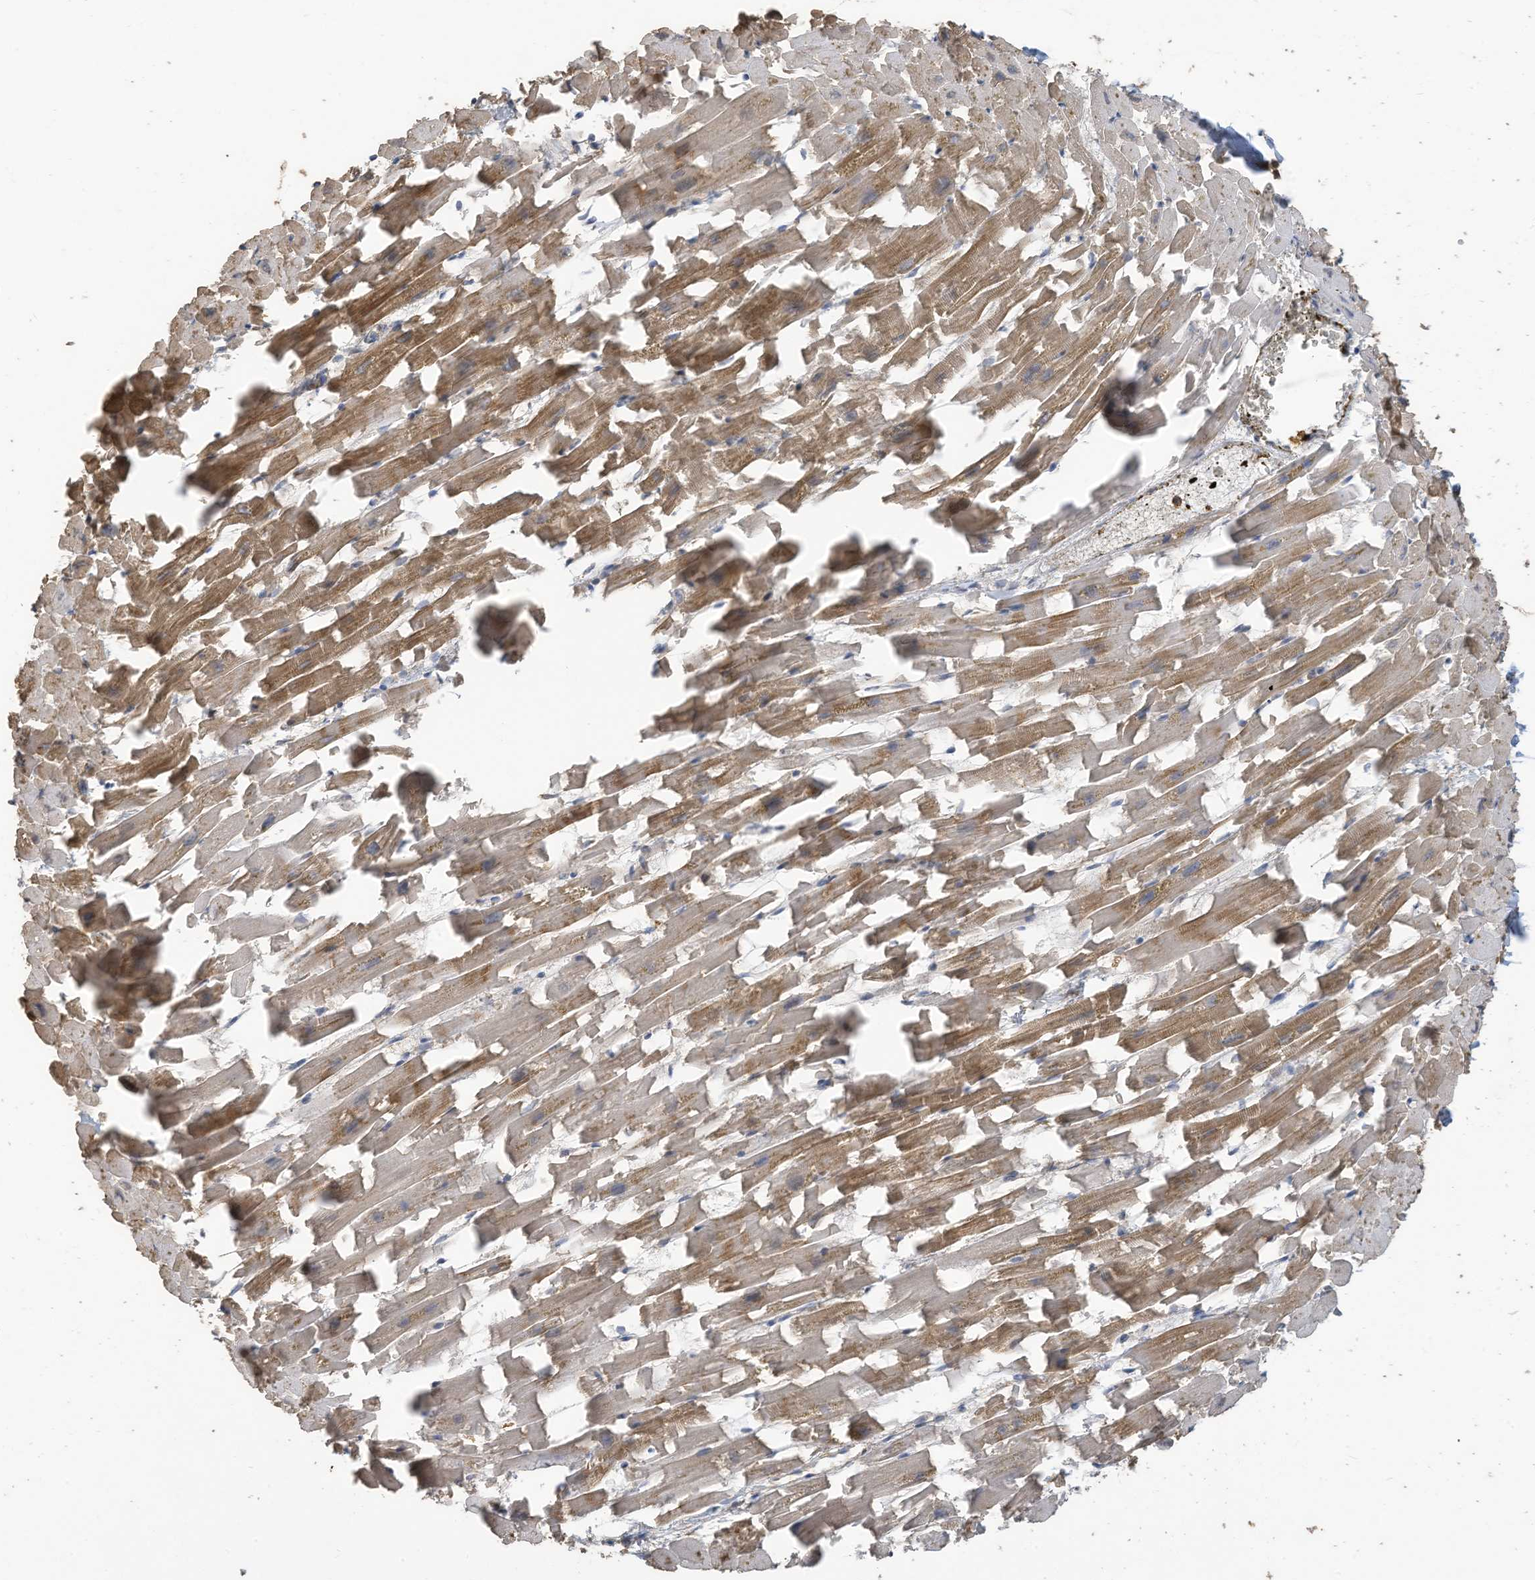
{"staining": {"intensity": "moderate", "quantity": ">75%", "location": "cytoplasmic/membranous"}, "tissue": "heart muscle", "cell_type": "Cardiomyocytes", "image_type": "normal", "snomed": [{"axis": "morphology", "description": "Normal tissue, NOS"}, {"axis": "topography", "description": "Heart"}], "caption": "IHC (DAB) staining of benign human heart muscle reveals moderate cytoplasmic/membranous protein positivity in about >75% of cardiomyocytes. The staining was performed using DAB to visualize the protein expression in brown, while the nuclei were stained in blue with hematoxylin (Magnification: 20x).", "gene": "COX10", "patient": {"sex": "female", "age": 64}}